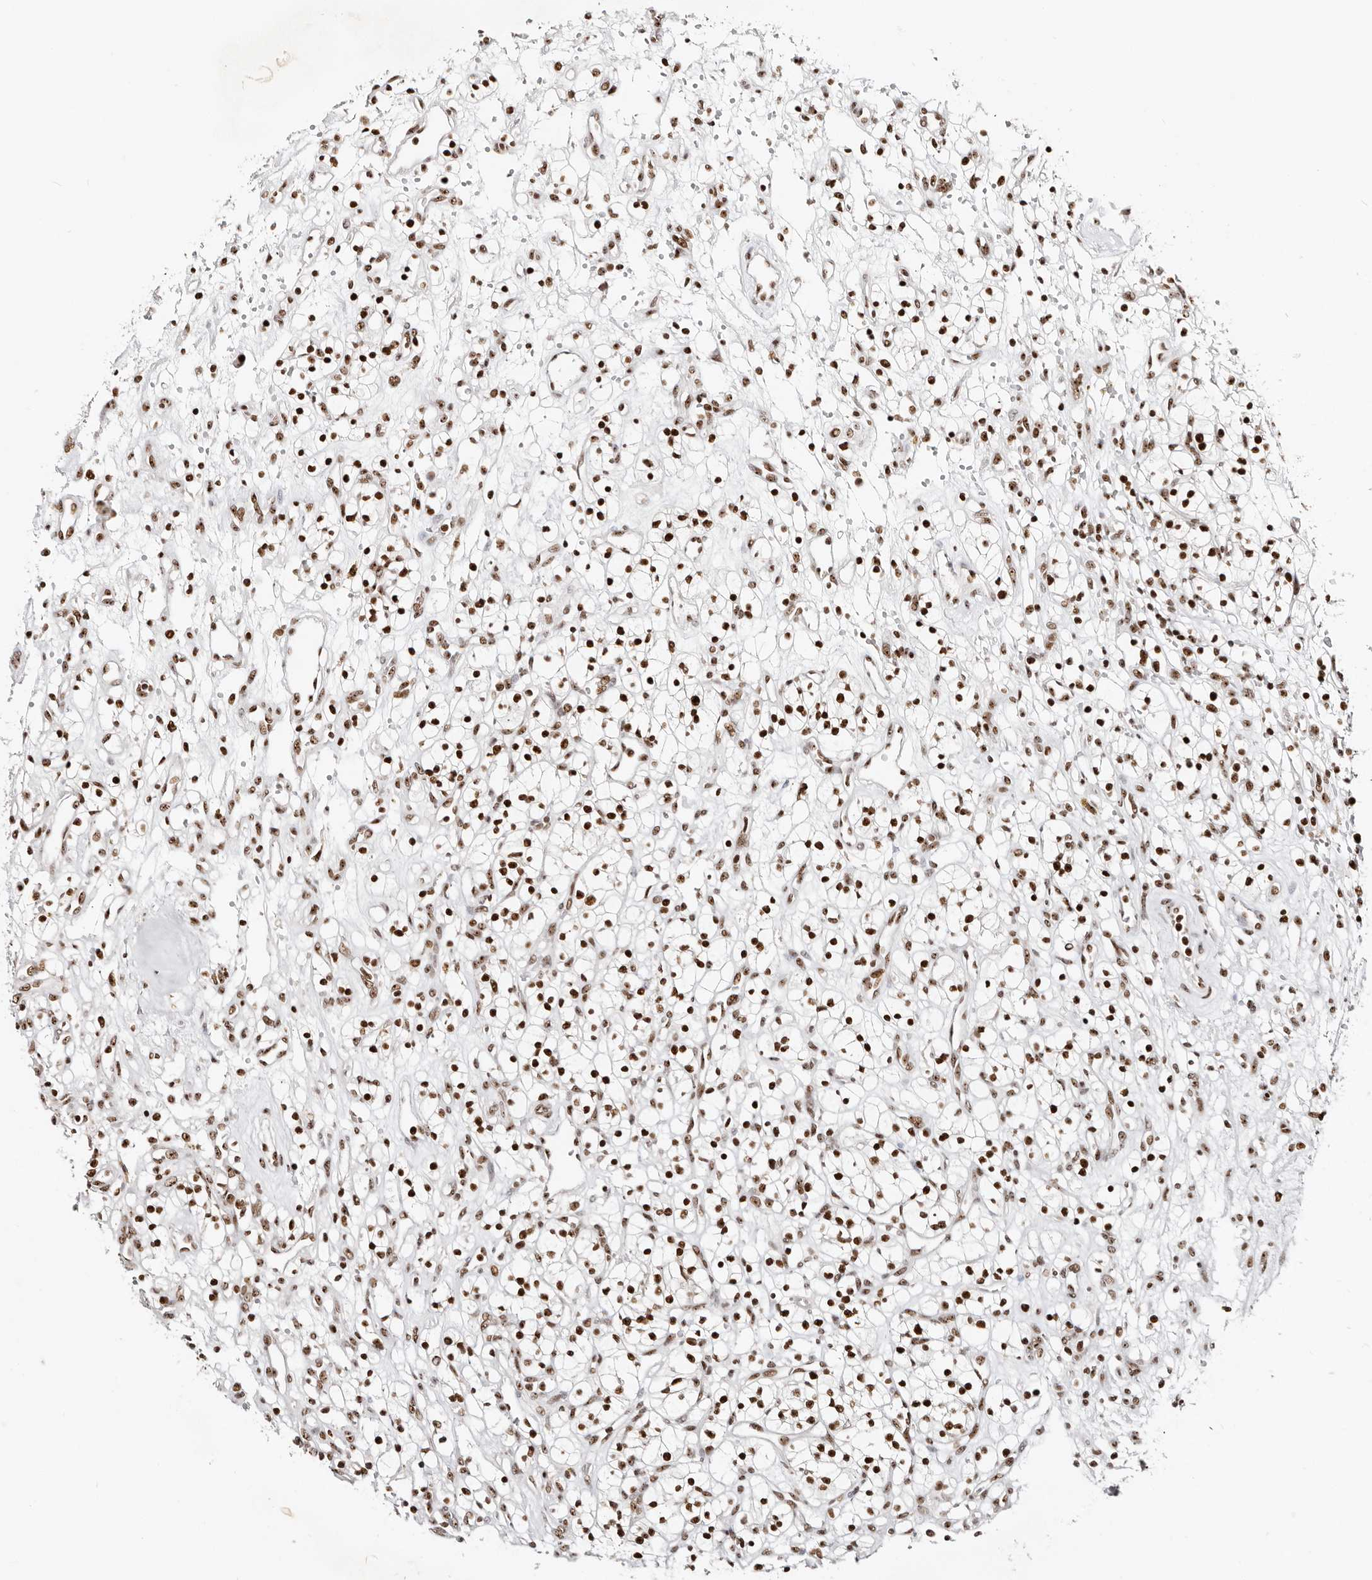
{"staining": {"intensity": "strong", "quantity": ">75%", "location": "nuclear"}, "tissue": "renal cancer", "cell_type": "Tumor cells", "image_type": "cancer", "snomed": [{"axis": "morphology", "description": "Adenocarcinoma, NOS"}, {"axis": "topography", "description": "Kidney"}], "caption": "There is high levels of strong nuclear staining in tumor cells of renal cancer, as demonstrated by immunohistochemical staining (brown color).", "gene": "IQGAP3", "patient": {"sex": "female", "age": 57}}